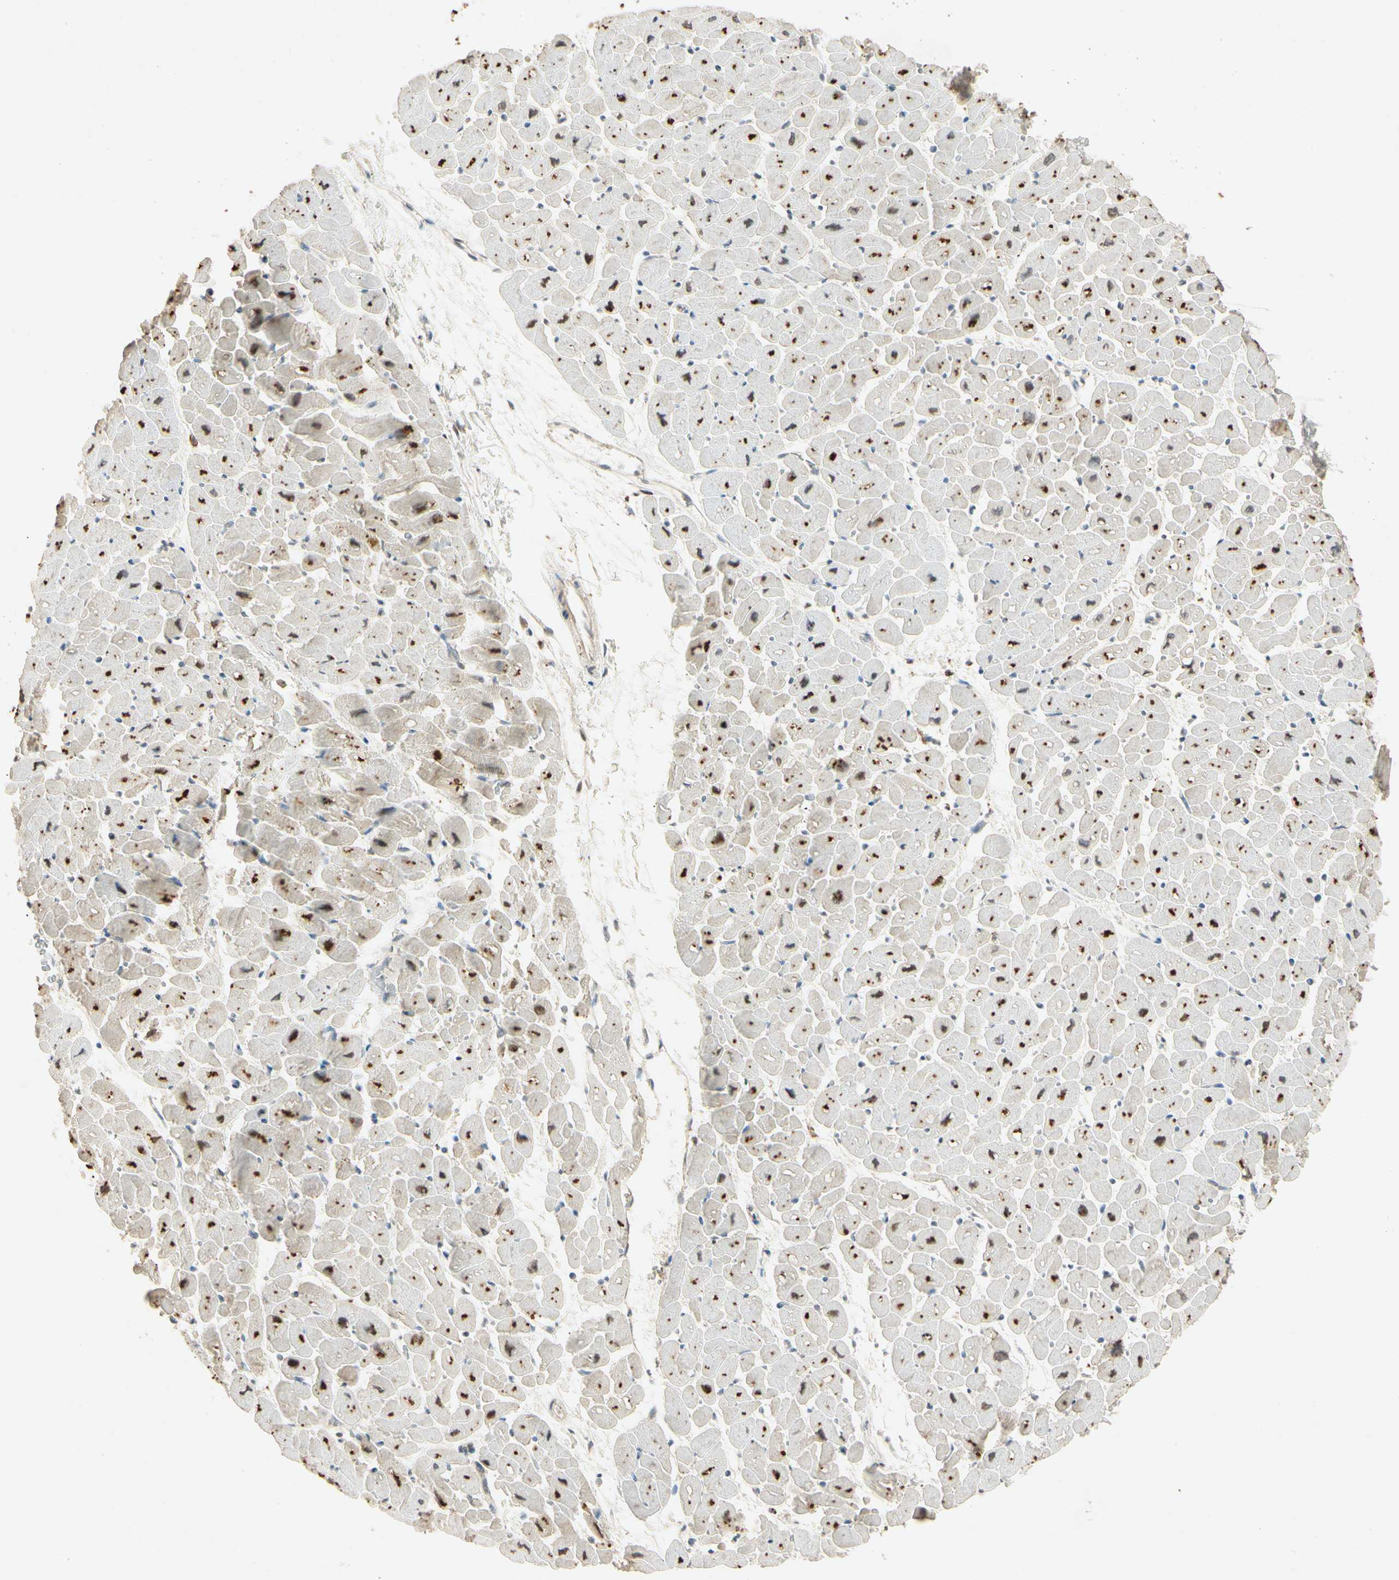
{"staining": {"intensity": "strong", "quantity": "25%-75%", "location": "cytoplasmic/membranous"}, "tissue": "heart muscle", "cell_type": "Cardiomyocytes", "image_type": "normal", "snomed": [{"axis": "morphology", "description": "Normal tissue, NOS"}, {"axis": "topography", "description": "Heart"}], "caption": "Immunohistochemical staining of normal heart muscle demonstrates strong cytoplasmic/membranous protein staining in about 25%-75% of cardiomyocytes.", "gene": "HSPA1B", "patient": {"sex": "male", "age": 45}}